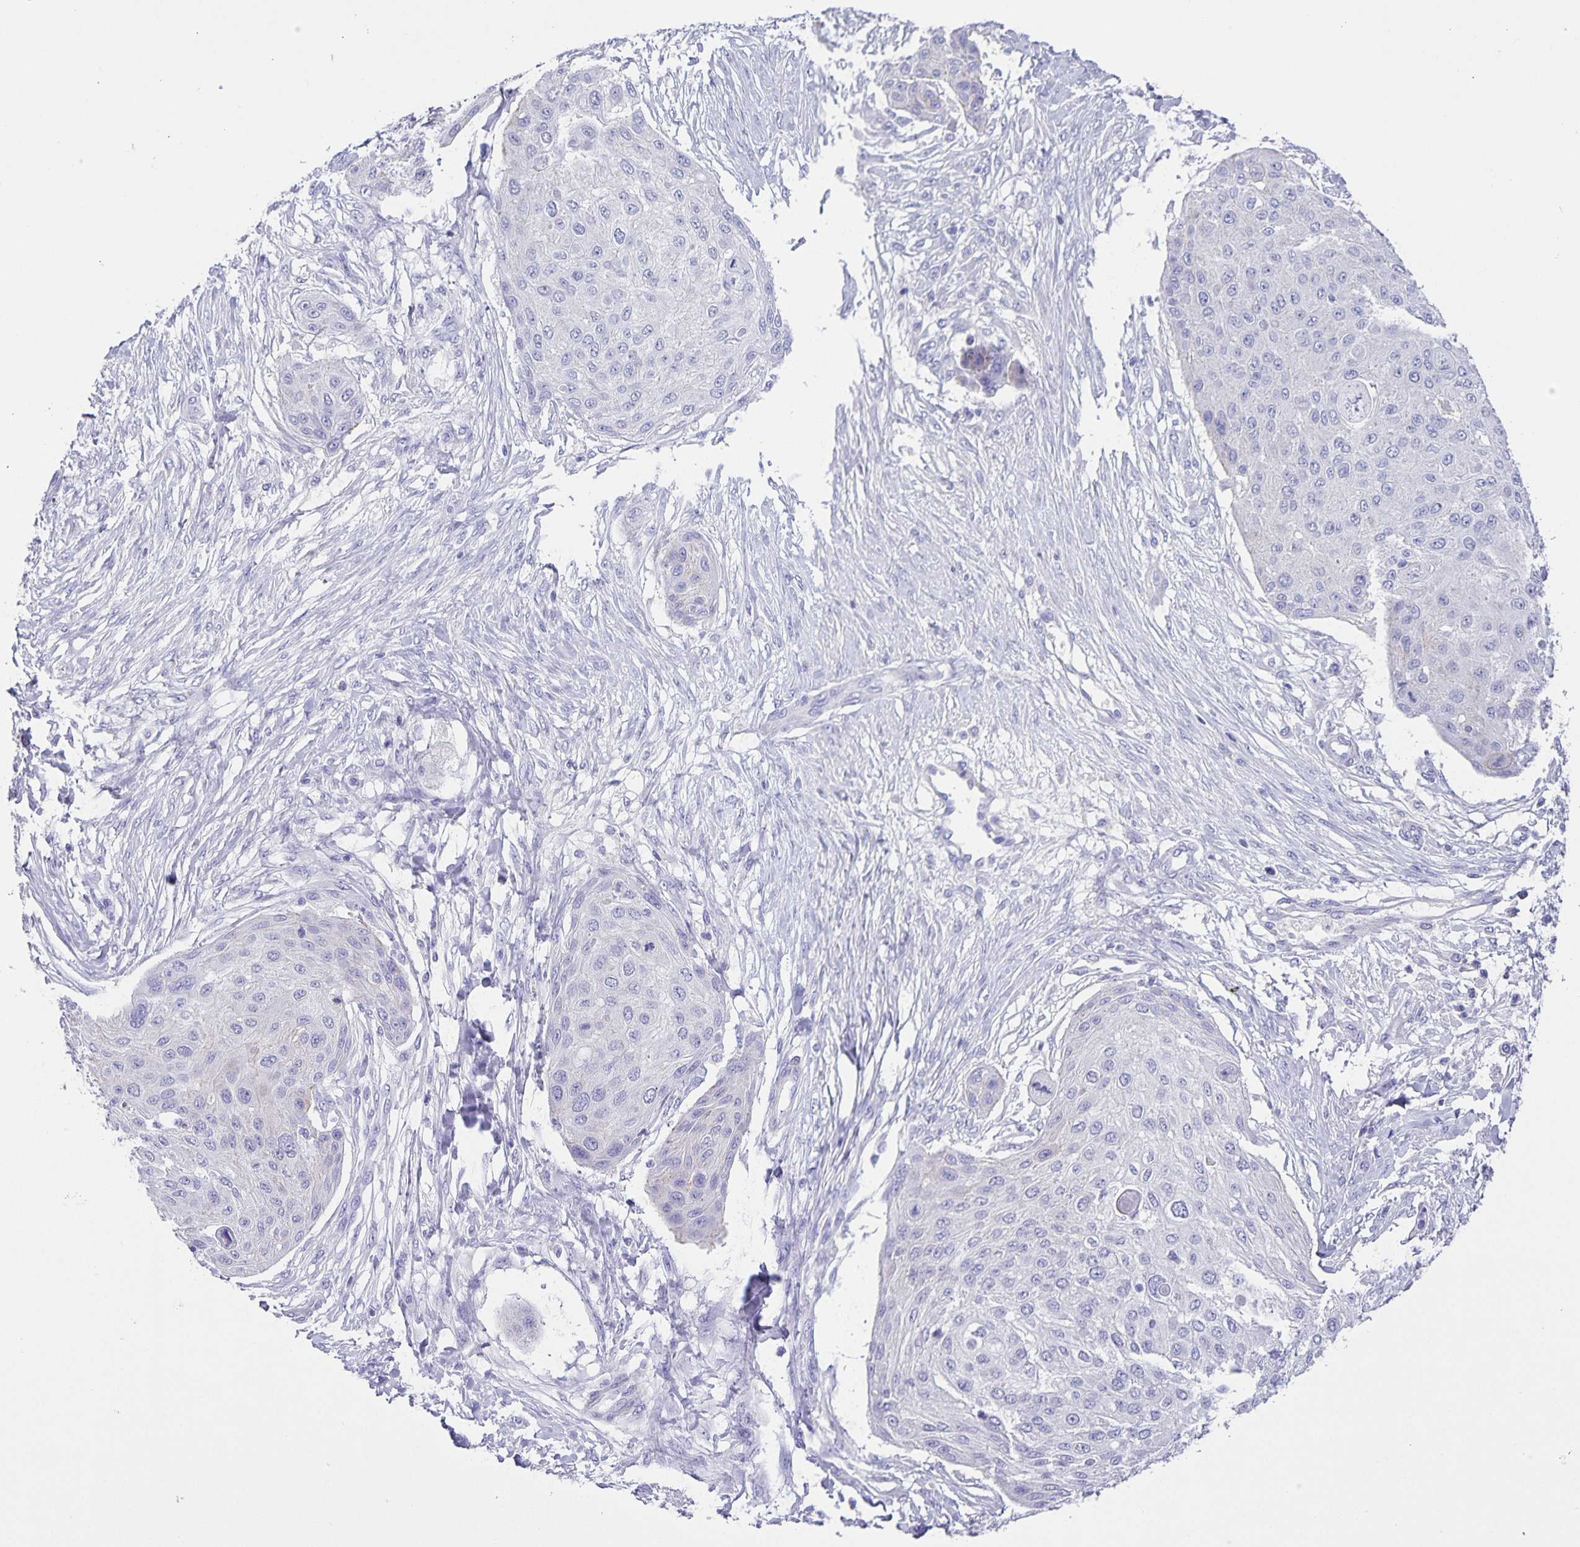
{"staining": {"intensity": "negative", "quantity": "none", "location": "none"}, "tissue": "skin cancer", "cell_type": "Tumor cells", "image_type": "cancer", "snomed": [{"axis": "morphology", "description": "Squamous cell carcinoma, NOS"}, {"axis": "topography", "description": "Skin"}], "caption": "Immunohistochemistry (IHC) histopathology image of neoplastic tissue: human squamous cell carcinoma (skin) stained with DAB (3,3'-diaminobenzidine) demonstrates no significant protein staining in tumor cells.", "gene": "UBQLN3", "patient": {"sex": "female", "age": 87}}